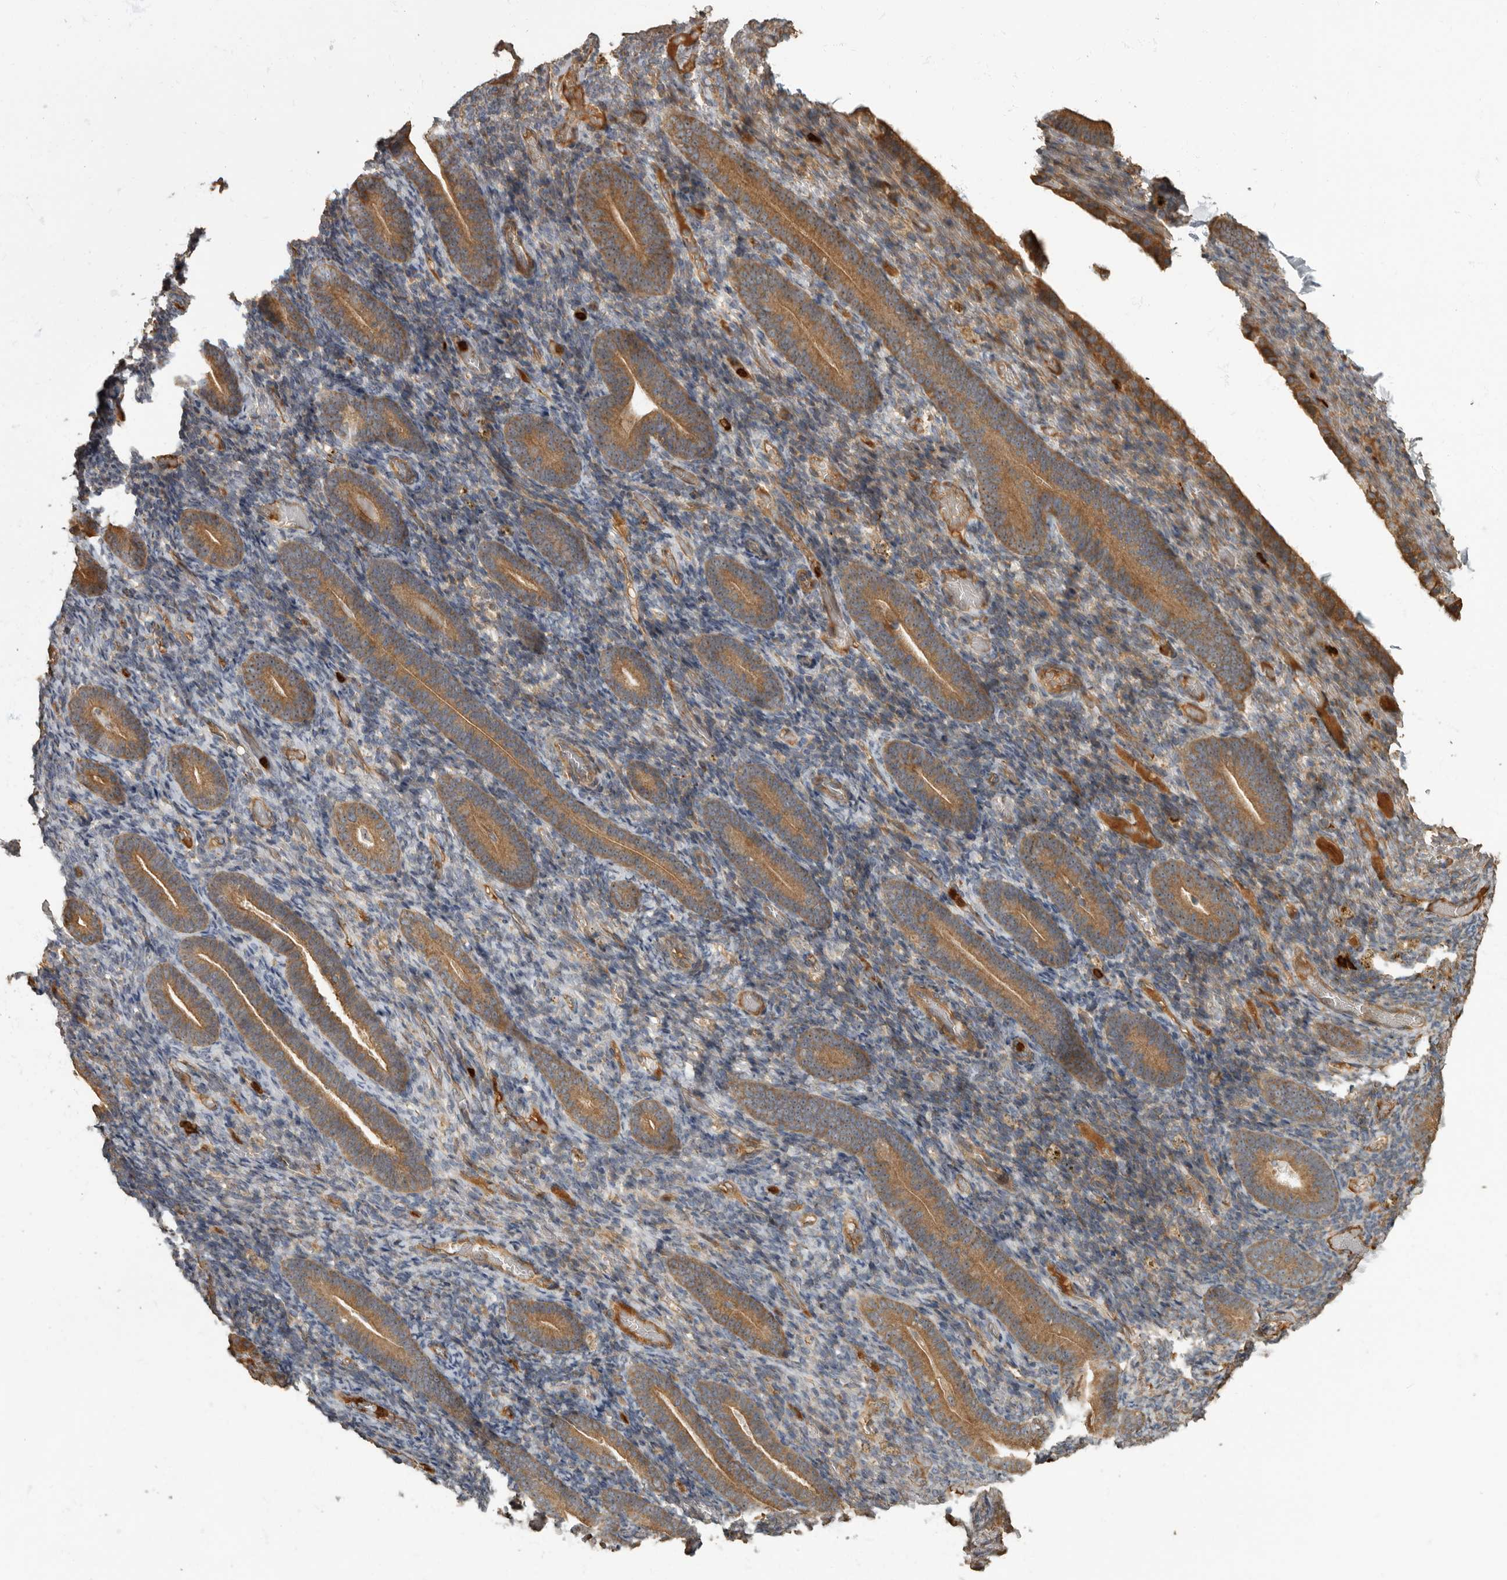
{"staining": {"intensity": "weak", "quantity": "25%-75%", "location": "cytoplasmic/membranous"}, "tissue": "endometrium", "cell_type": "Cells in endometrial stroma", "image_type": "normal", "snomed": [{"axis": "morphology", "description": "Normal tissue, NOS"}, {"axis": "topography", "description": "Endometrium"}], "caption": "Immunohistochemical staining of unremarkable endometrium demonstrates low levels of weak cytoplasmic/membranous expression in about 25%-75% of cells in endometrial stroma.", "gene": "DAAM1", "patient": {"sex": "female", "age": 51}}